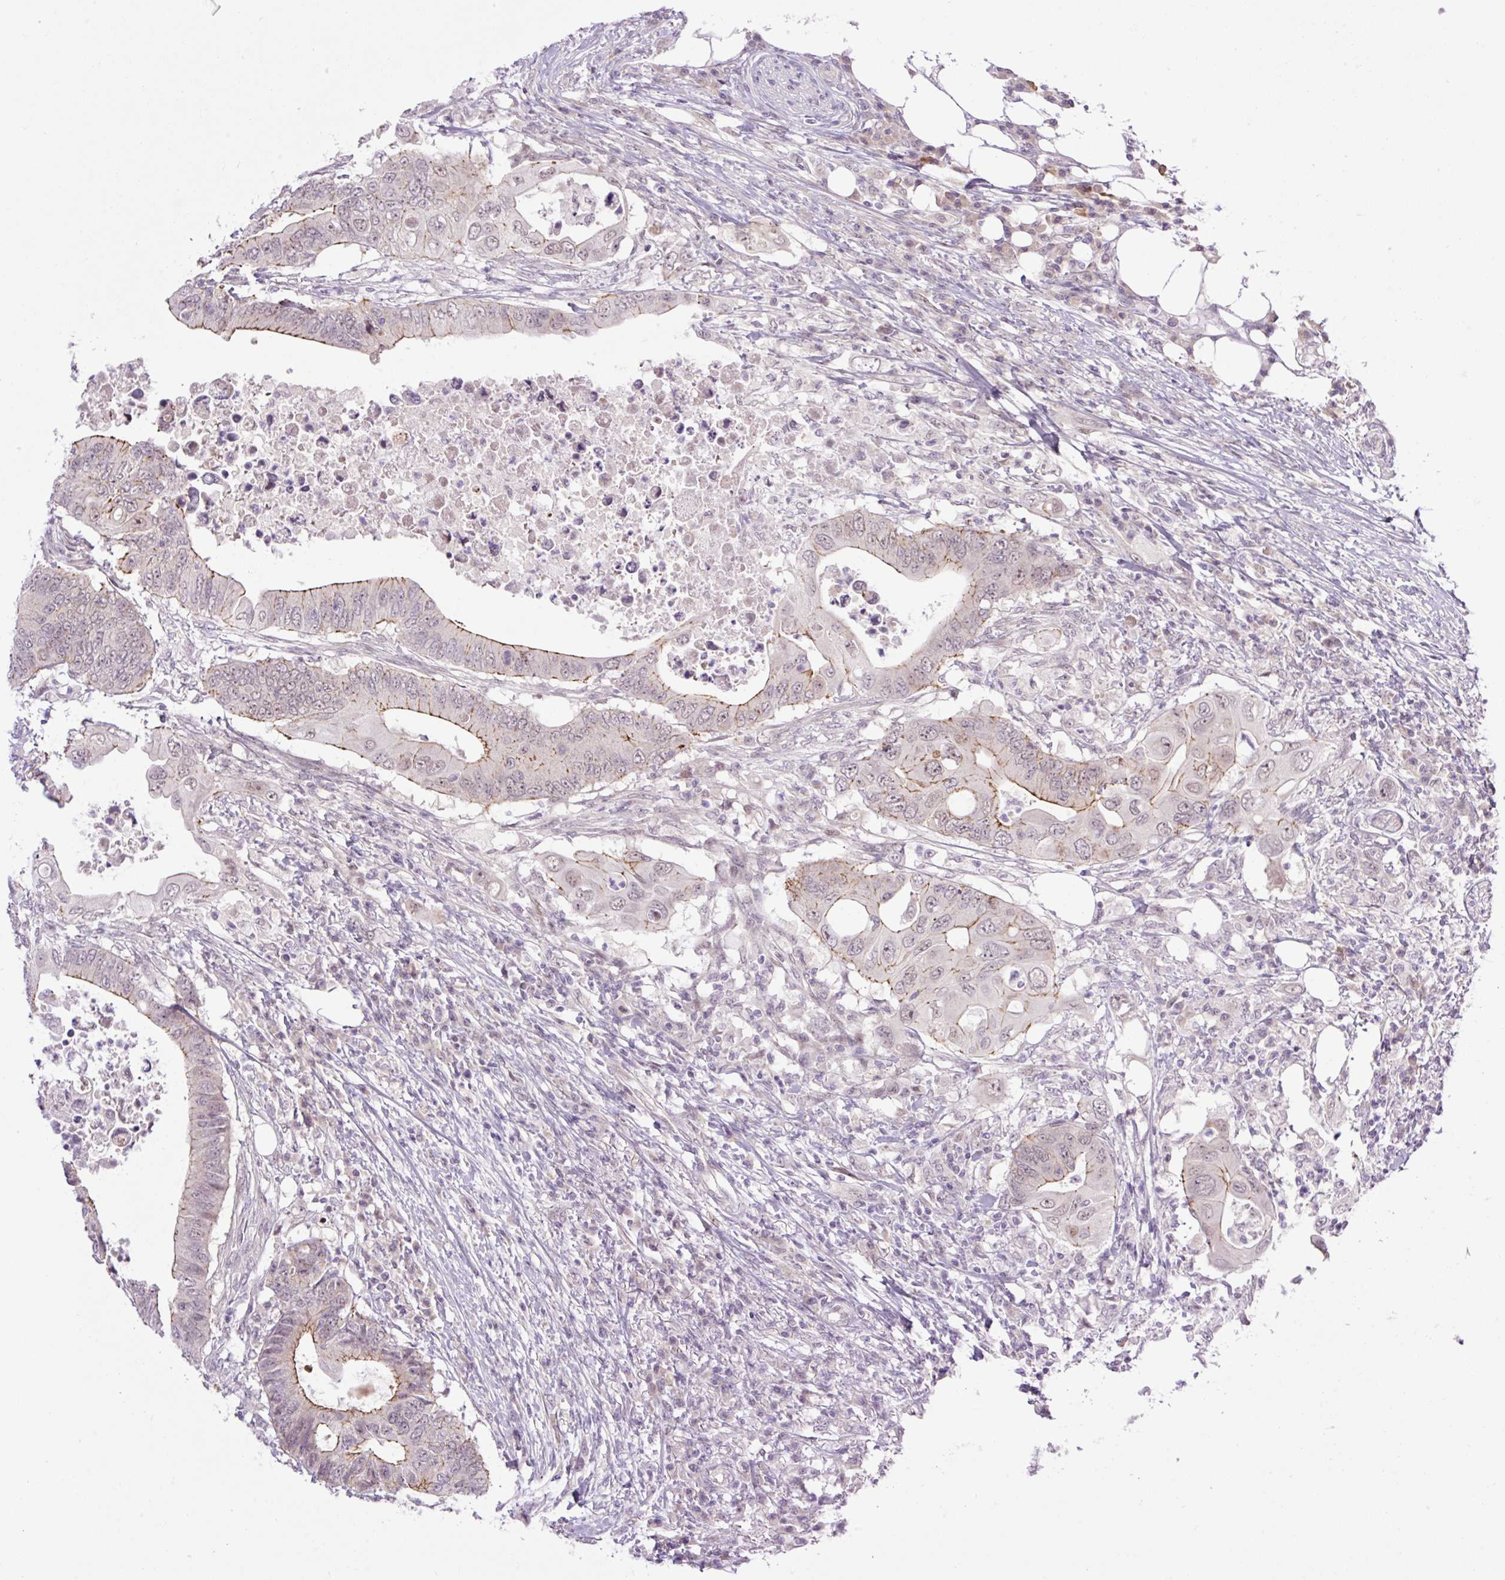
{"staining": {"intensity": "moderate", "quantity": "25%-75%", "location": "cytoplasmic/membranous,nuclear"}, "tissue": "colorectal cancer", "cell_type": "Tumor cells", "image_type": "cancer", "snomed": [{"axis": "morphology", "description": "Adenocarcinoma, NOS"}, {"axis": "topography", "description": "Colon"}], "caption": "Immunohistochemistry staining of colorectal cancer, which shows medium levels of moderate cytoplasmic/membranous and nuclear positivity in about 25%-75% of tumor cells indicating moderate cytoplasmic/membranous and nuclear protein staining. The staining was performed using DAB (3,3'-diaminobenzidine) (brown) for protein detection and nuclei were counterstained in hematoxylin (blue).", "gene": "ICE1", "patient": {"sex": "male", "age": 71}}